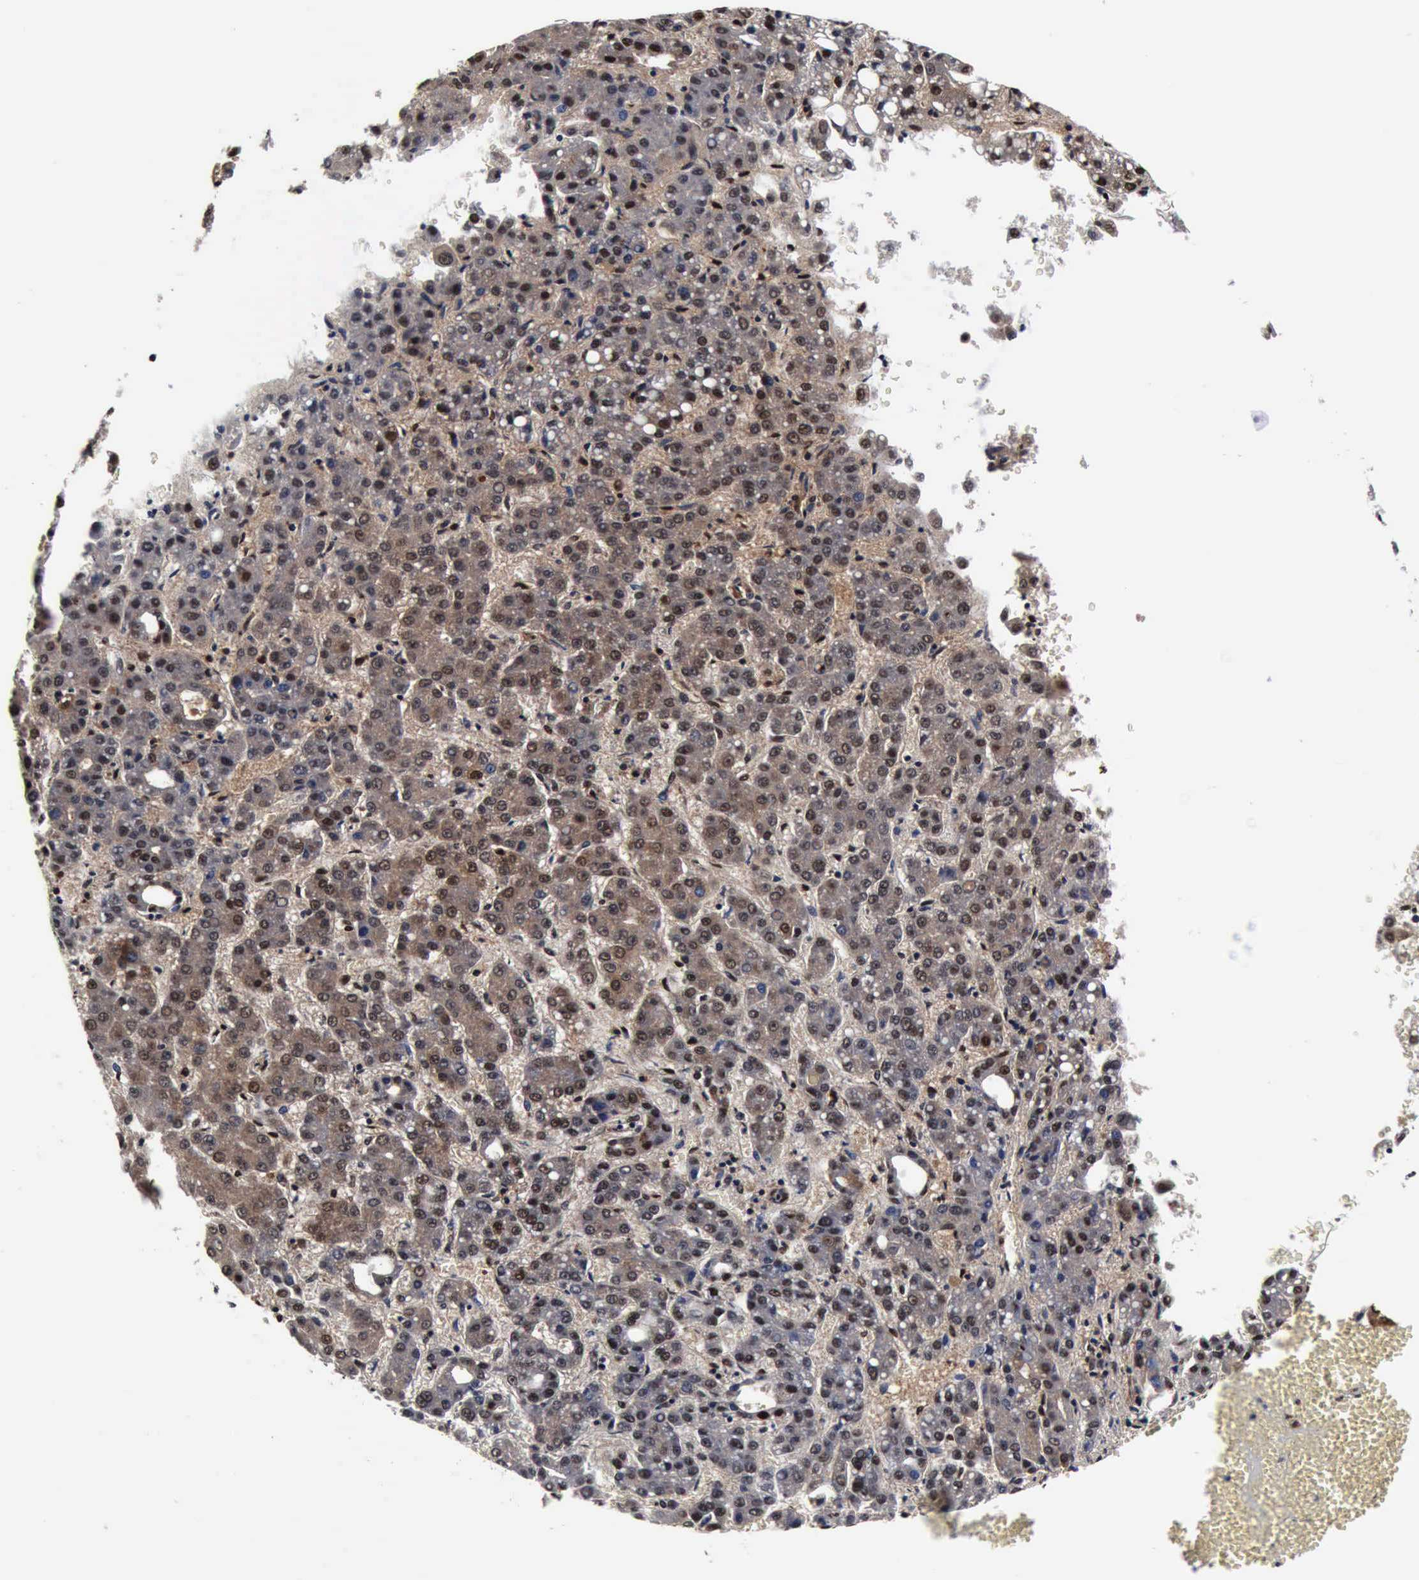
{"staining": {"intensity": "weak", "quantity": "25%-75%", "location": "cytoplasmic/membranous,nuclear"}, "tissue": "liver cancer", "cell_type": "Tumor cells", "image_type": "cancer", "snomed": [{"axis": "morphology", "description": "Carcinoma, Hepatocellular, NOS"}, {"axis": "topography", "description": "Liver"}], "caption": "The immunohistochemical stain shows weak cytoplasmic/membranous and nuclear staining in tumor cells of liver cancer tissue.", "gene": "UBC", "patient": {"sex": "male", "age": 69}}